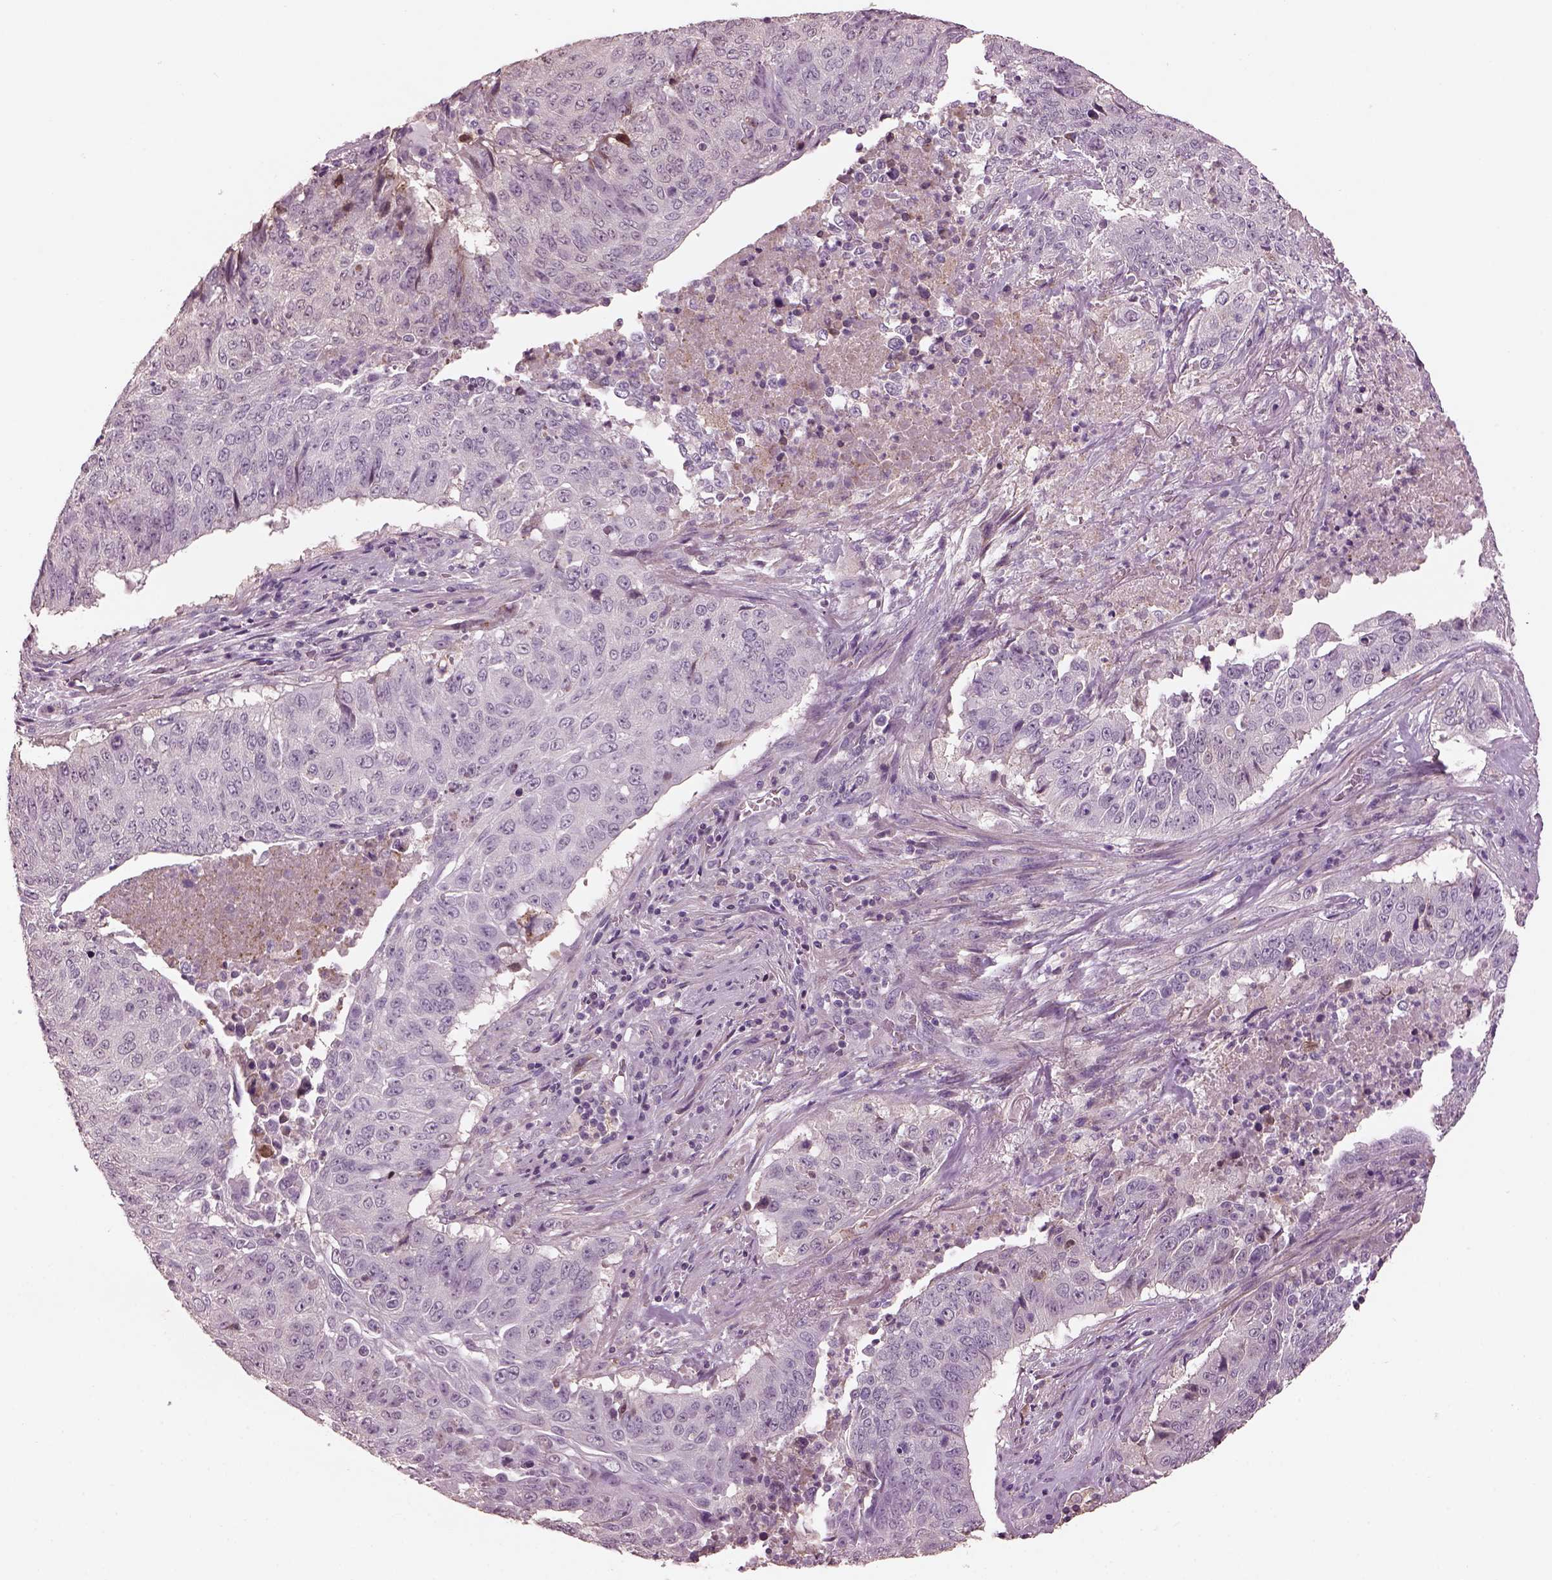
{"staining": {"intensity": "negative", "quantity": "none", "location": "none"}, "tissue": "lung cancer", "cell_type": "Tumor cells", "image_type": "cancer", "snomed": [{"axis": "morphology", "description": "Normal tissue, NOS"}, {"axis": "morphology", "description": "Squamous cell carcinoma, NOS"}, {"axis": "topography", "description": "Bronchus"}, {"axis": "topography", "description": "Lung"}], "caption": "Immunohistochemical staining of human squamous cell carcinoma (lung) shows no significant expression in tumor cells.", "gene": "SRI", "patient": {"sex": "male", "age": 64}}